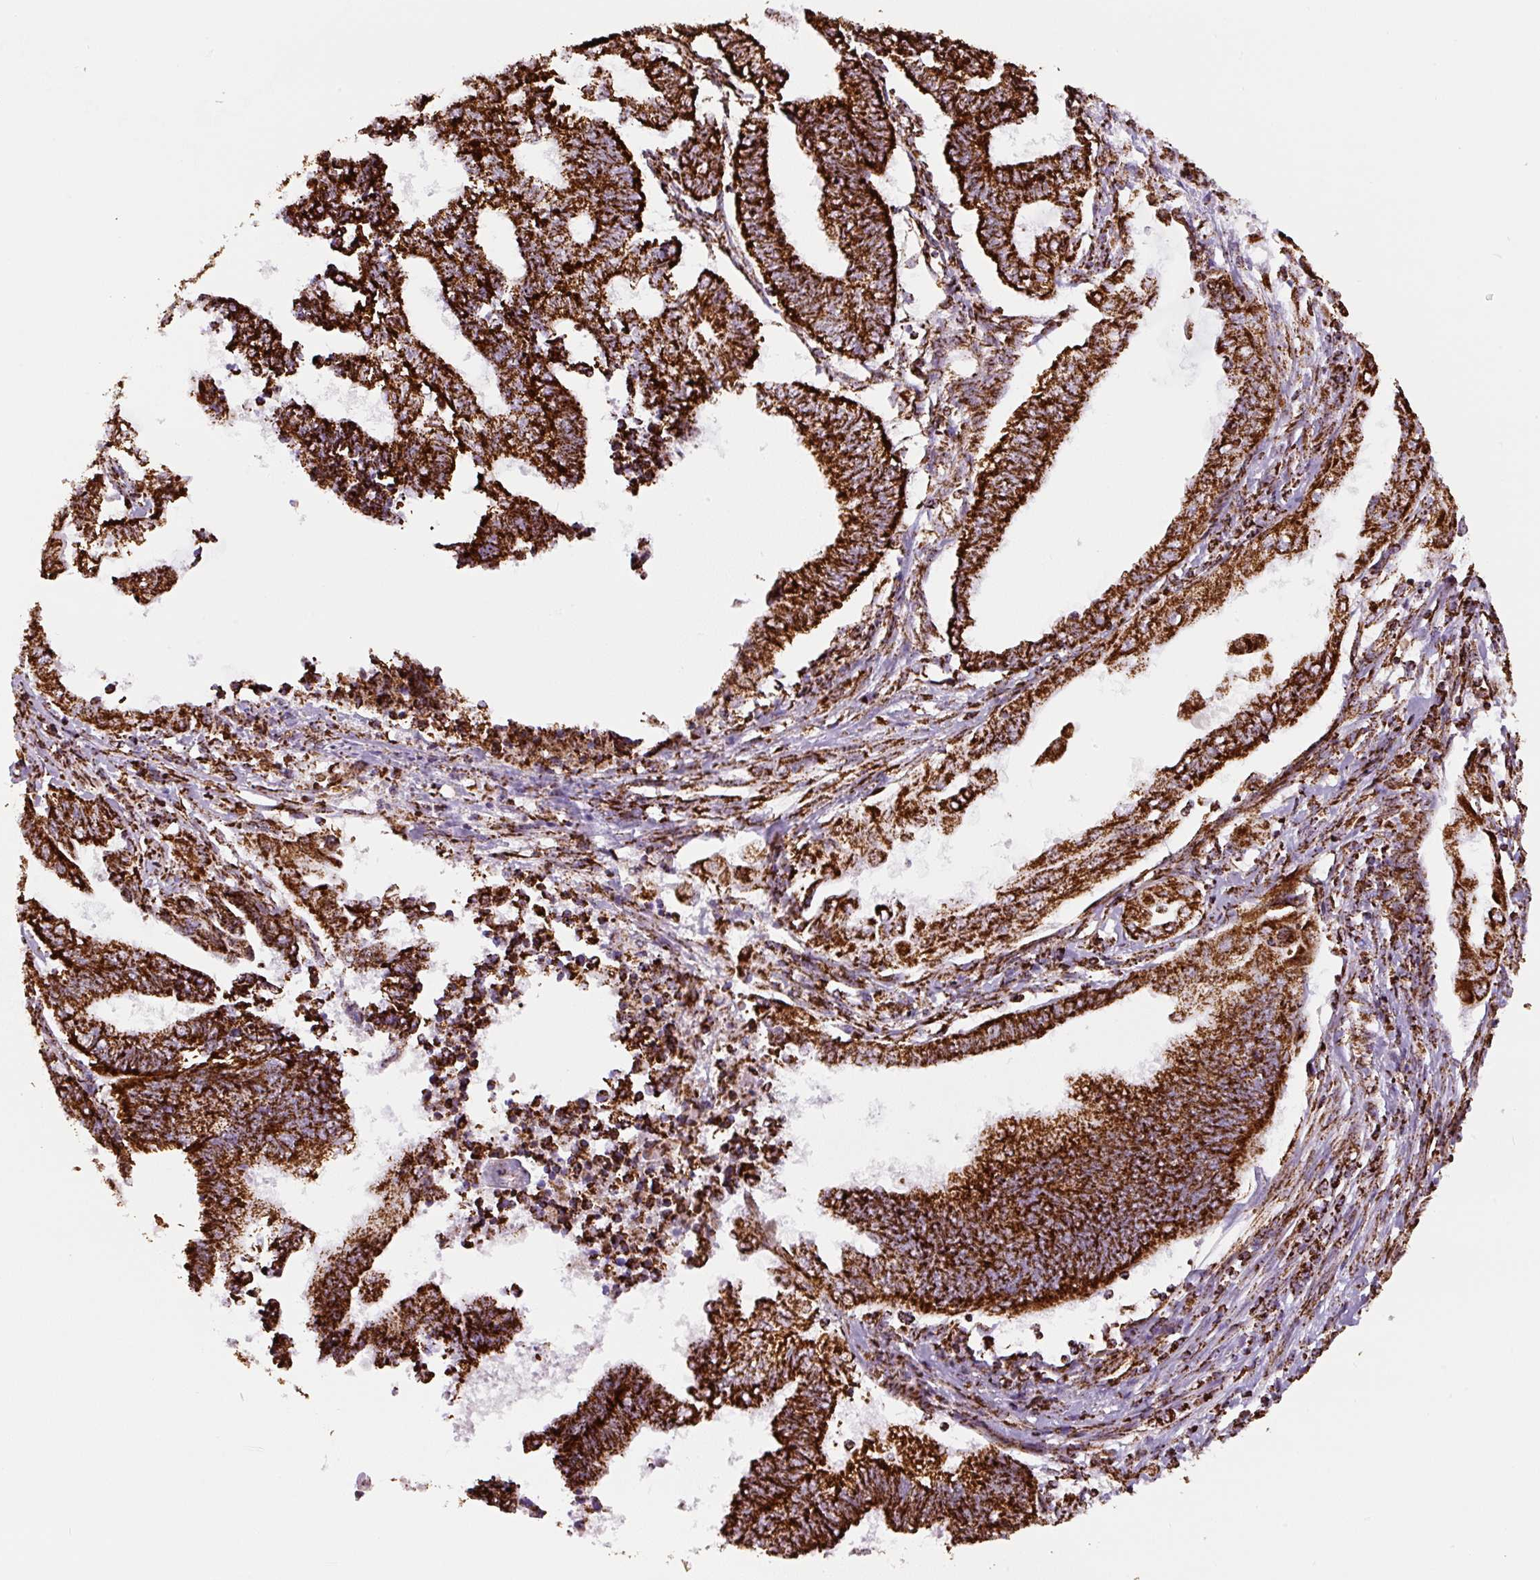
{"staining": {"intensity": "strong", "quantity": ">75%", "location": "cytoplasmic/membranous"}, "tissue": "endometrial cancer", "cell_type": "Tumor cells", "image_type": "cancer", "snomed": [{"axis": "morphology", "description": "Adenocarcinoma, NOS"}, {"axis": "topography", "description": "Uterus"}, {"axis": "topography", "description": "Endometrium"}], "caption": "A micrograph of human endometrial cancer (adenocarcinoma) stained for a protein exhibits strong cytoplasmic/membranous brown staining in tumor cells.", "gene": "ATP5F1A", "patient": {"sex": "female", "age": 70}}